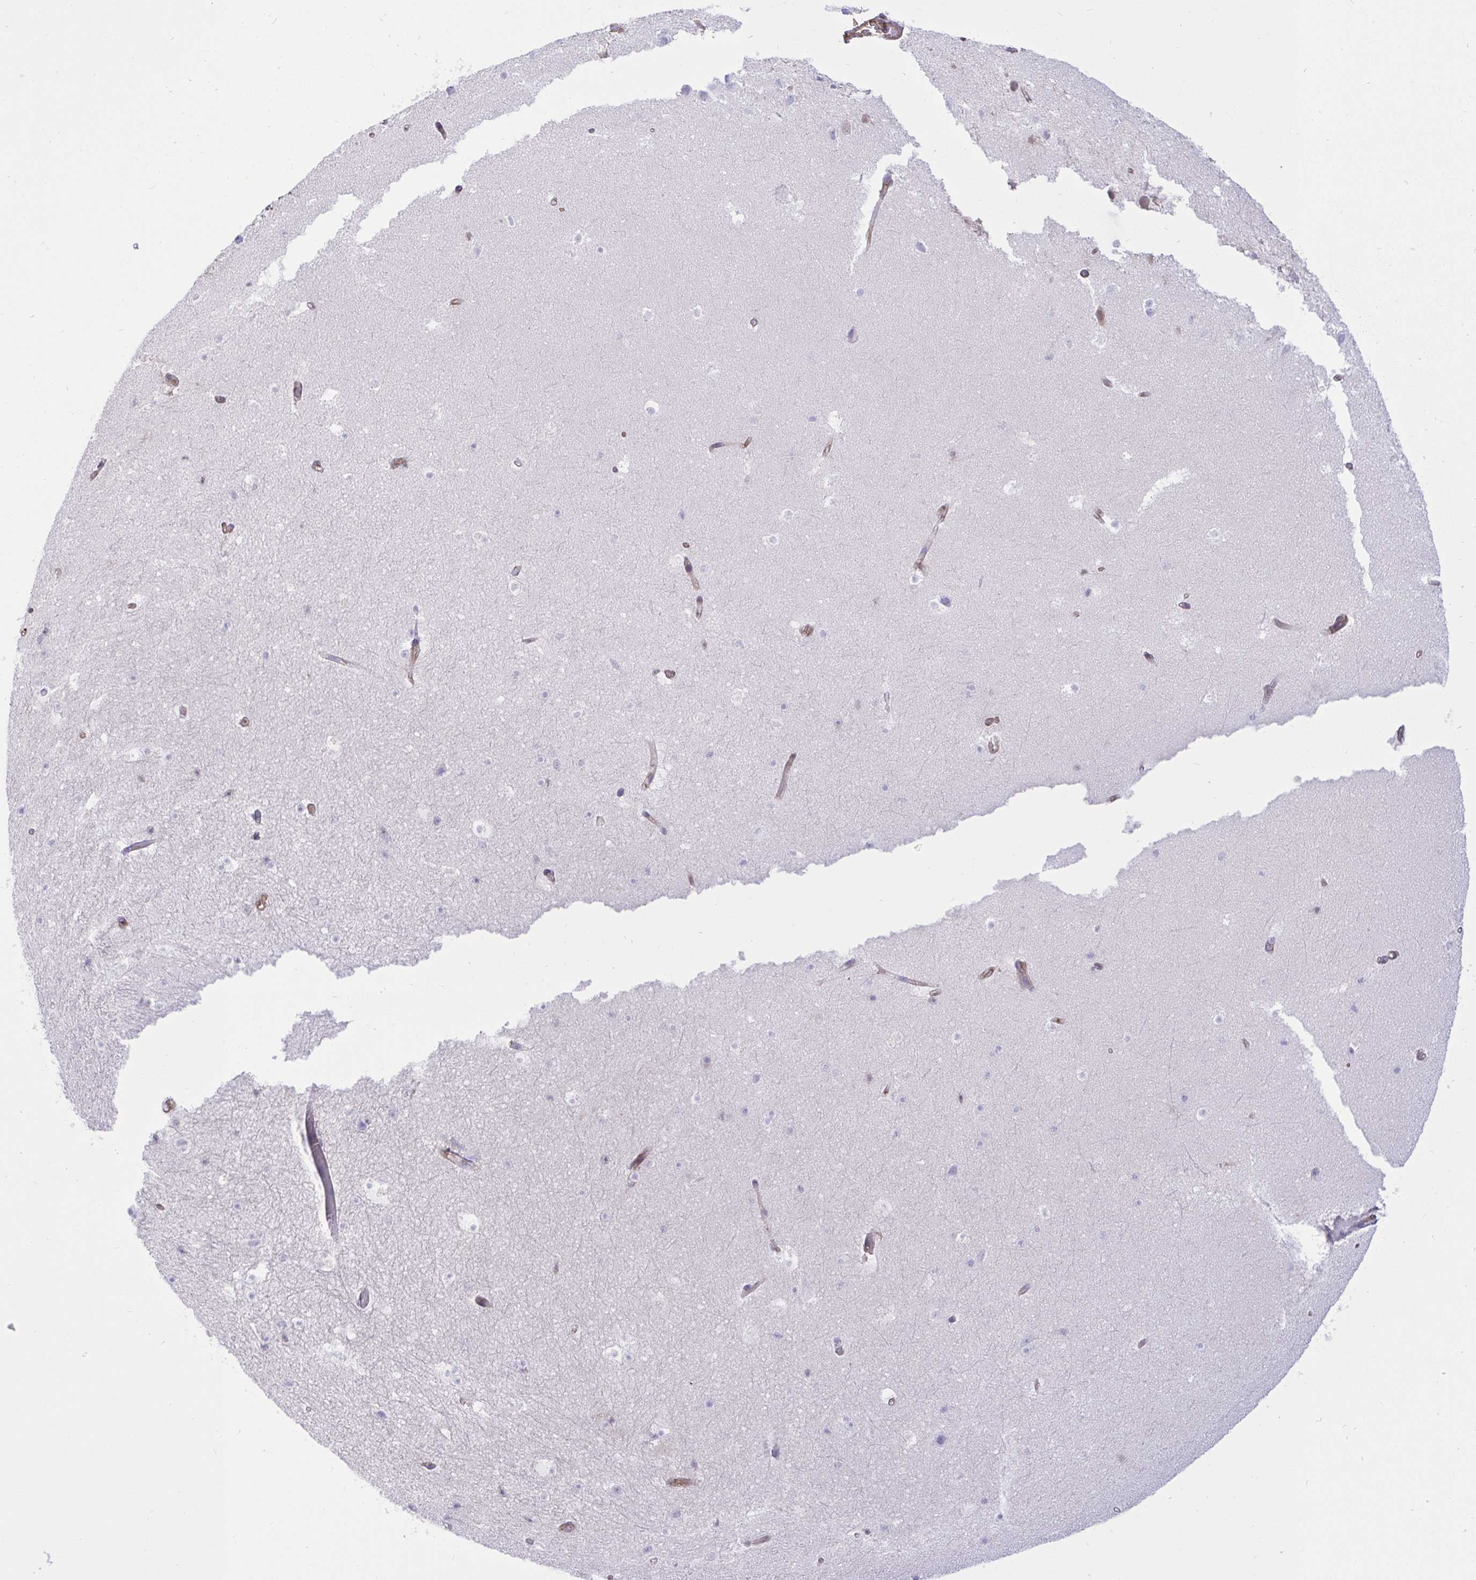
{"staining": {"intensity": "negative", "quantity": "none", "location": "none"}, "tissue": "hippocampus", "cell_type": "Glial cells", "image_type": "normal", "snomed": [{"axis": "morphology", "description": "Normal tissue, NOS"}, {"axis": "topography", "description": "Hippocampus"}], "caption": "High magnification brightfield microscopy of unremarkable hippocampus stained with DAB (3,3'-diaminobenzidine) (brown) and counterstained with hematoxylin (blue): glial cells show no significant staining. (Brightfield microscopy of DAB (3,3'-diaminobenzidine) IHC at high magnification).", "gene": "F2", "patient": {"sex": "male", "age": 26}}